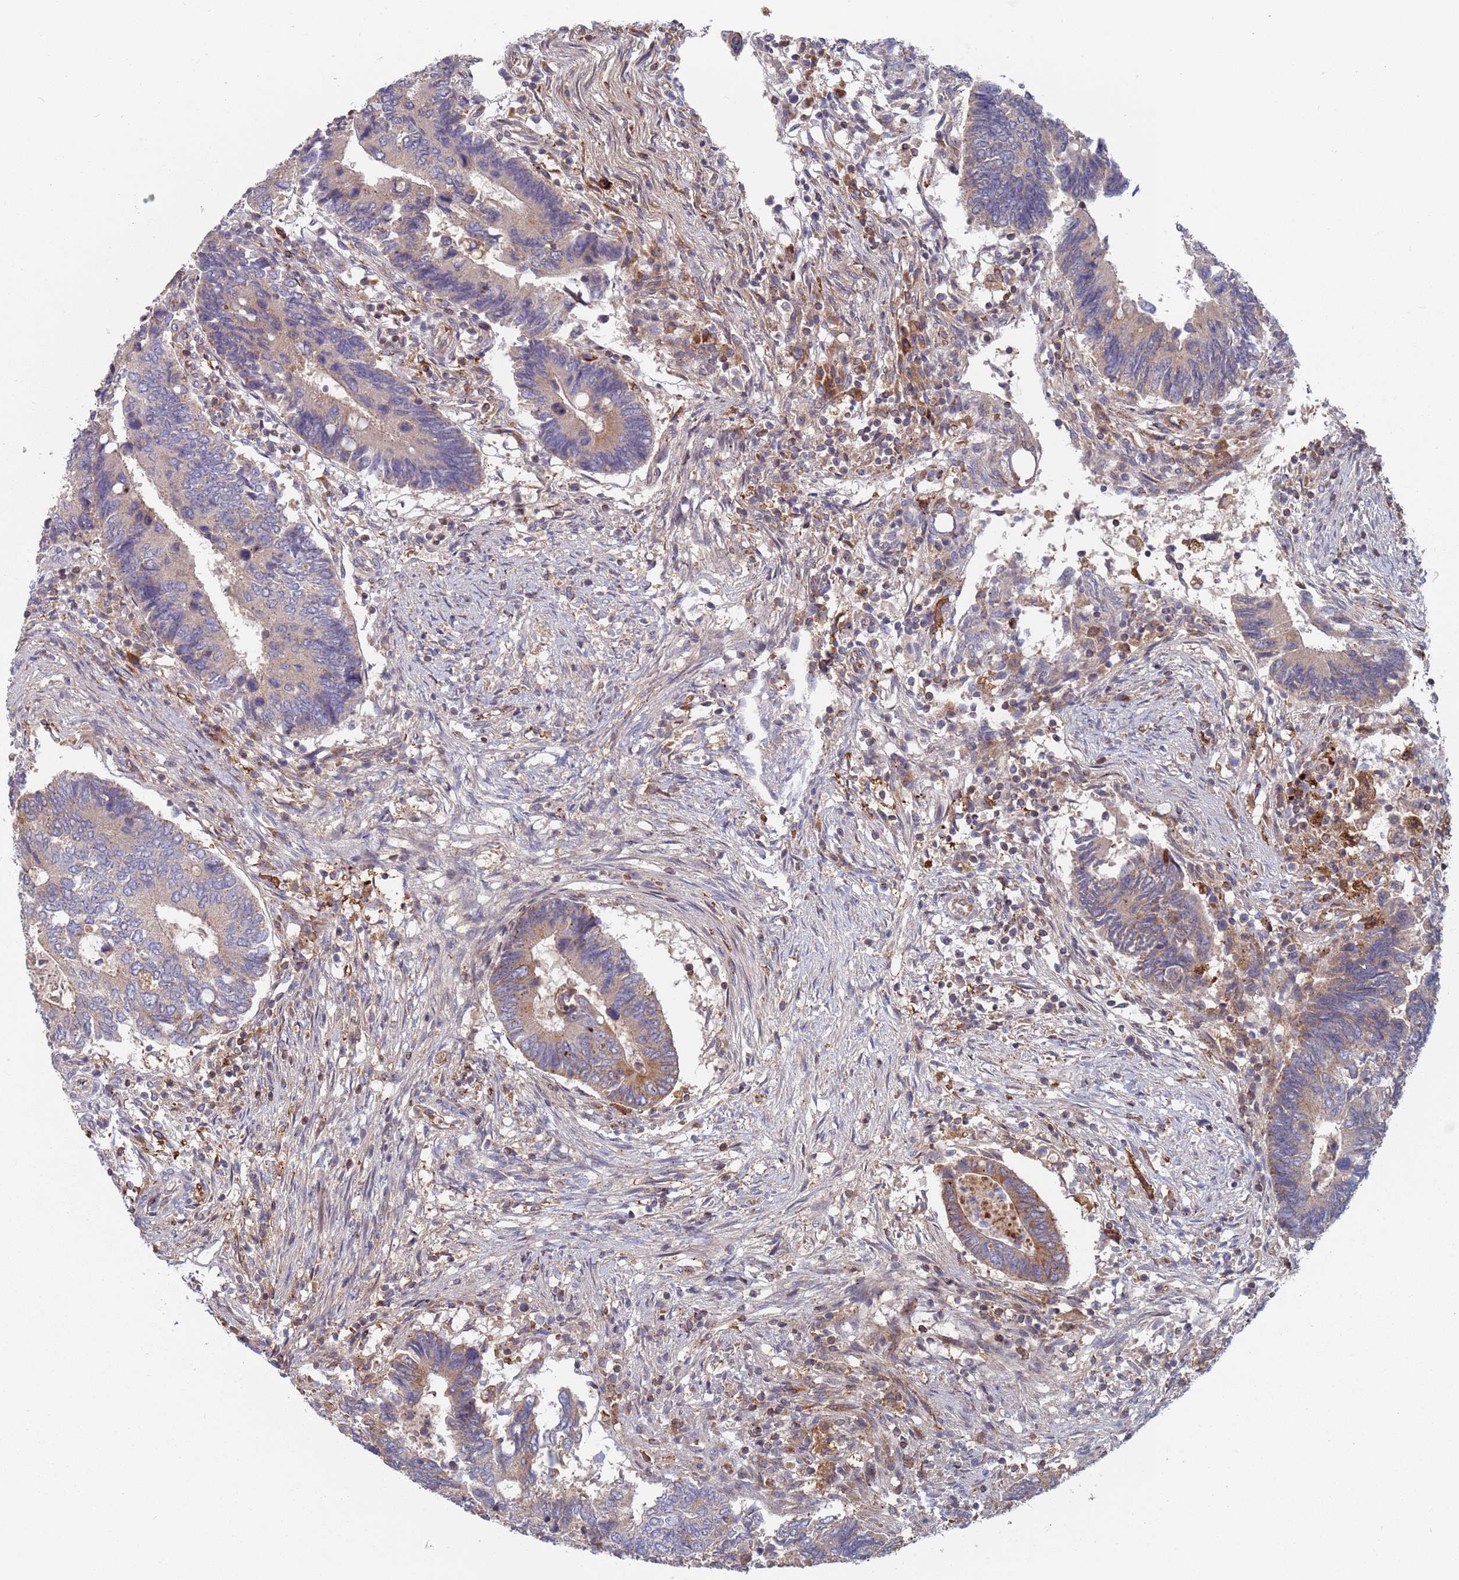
{"staining": {"intensity": "moderate", "quantity": "<25%", "location": "cytoplasmic/membranous"}, "tissue": "colorectal cancer", "cell_type": "Tumor cells", "image_type": "cancer", "snomed": [{"axis": "morphology", "description": "Adenocarcinoma, NOS"}, {"axis": "topography", "description": "Colon"}], "caption": "Immunohistochemistry (DAB (3,3'-diaminobenzidine)) staining of colorectal cancer (adenocarcinoma) displays moderate cytoplasmic/membranous protein staining in approximately <25% of tumor cells.", "gene": "MALRD1", "patient": {"sex": "male", "age": 87}}